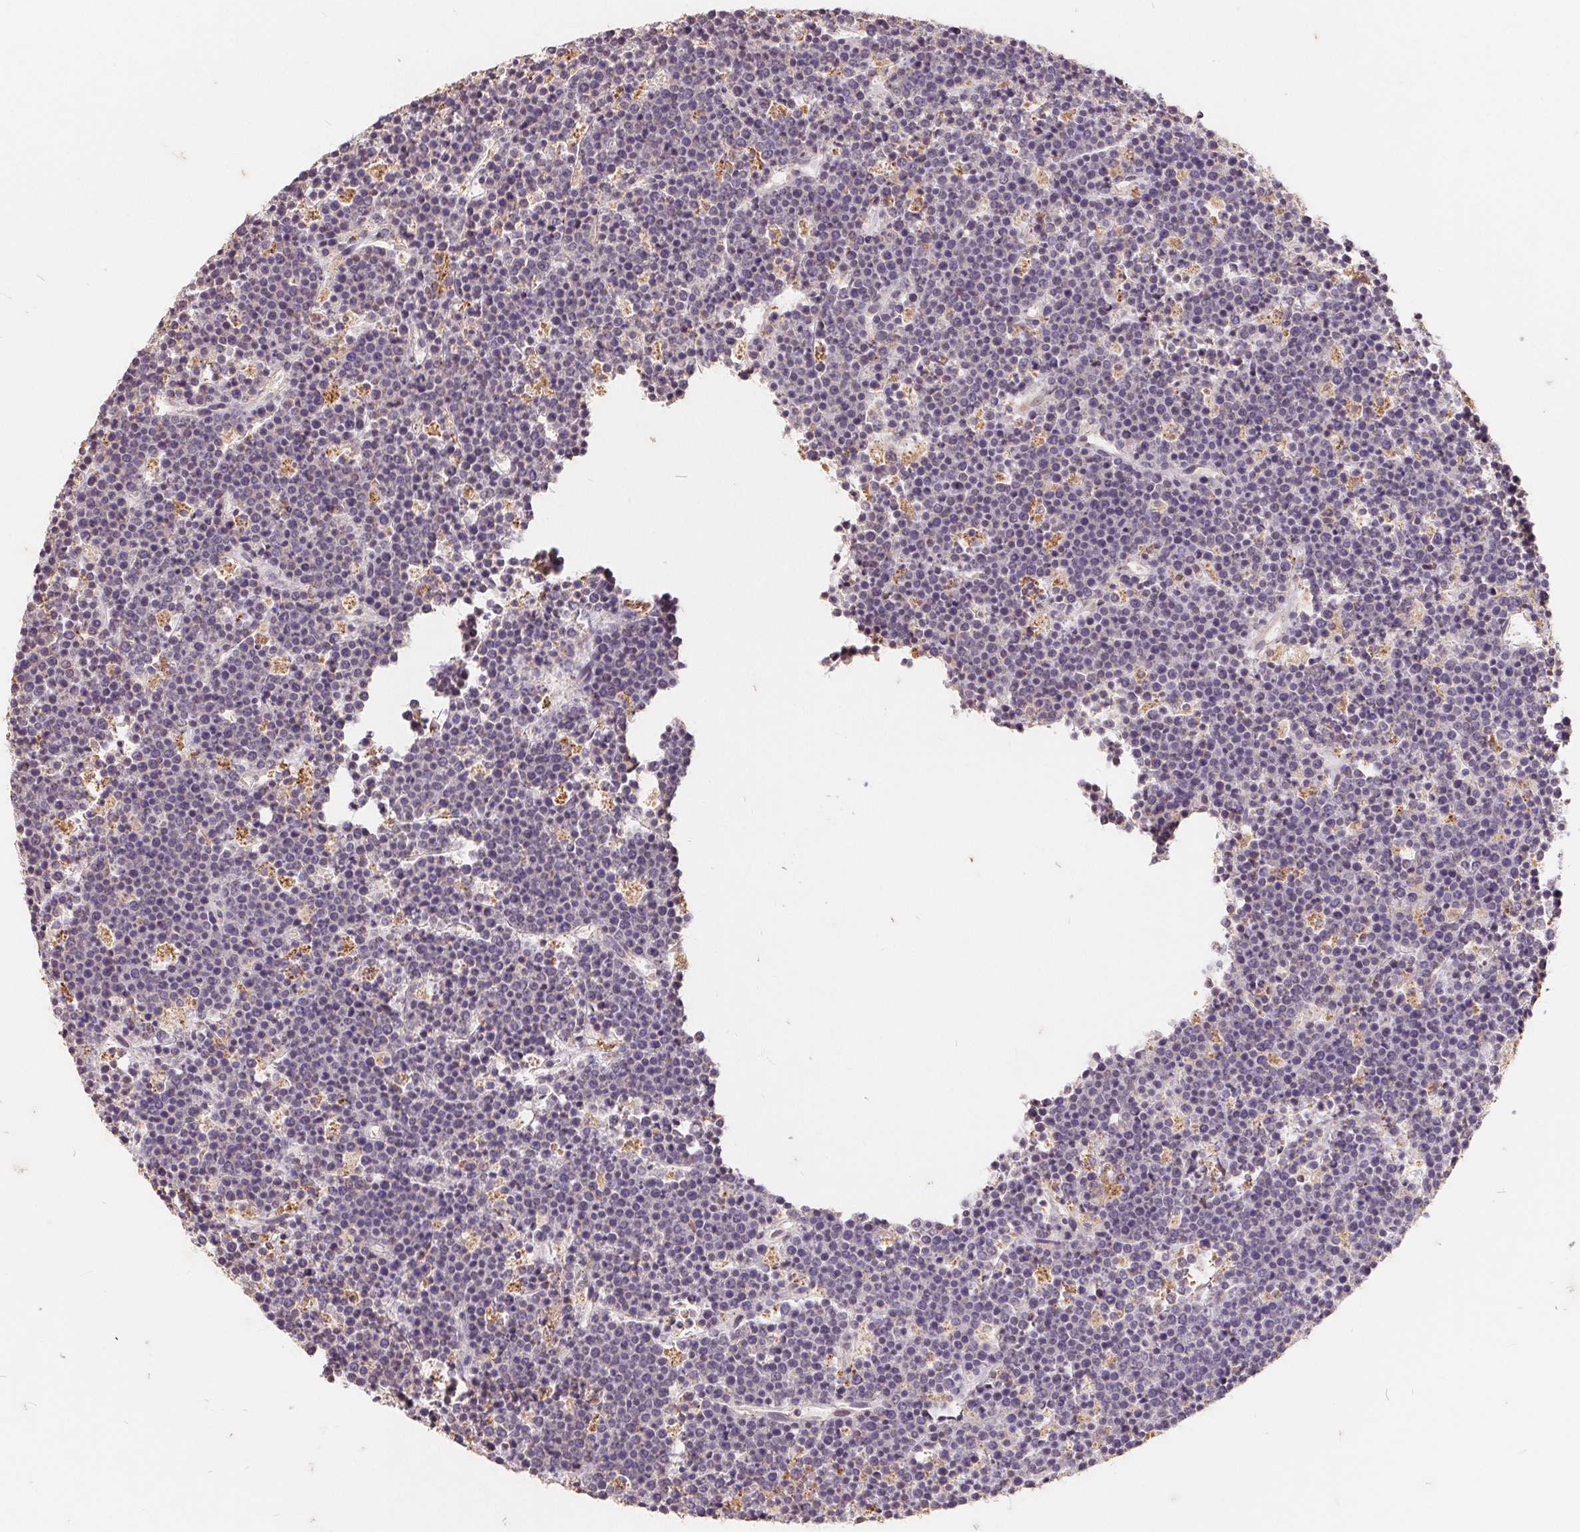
{"staining": {"intensity": "negative", "quantity": "none", "location": "none"}, "tissue": "lymphoma", "cell_type": "Tumor cells", "image_type": "cancer", "snomed": [{"axis": "morphology", "description": "Malignant lymphoma, non-Hodgkin's type, High grade"}, {"axis": "topography", "description": "Ovary"}], "caption": "The photomicrograph exhibits no significant positivity in tumor cells of lymphoma. (Brightfield microscopy of DAB (3,3'-diaminobenzidine) immunohistochemistry at high magnification).", "gene": "CDIPT", "patient": {"sex": "female", "age": 56}}